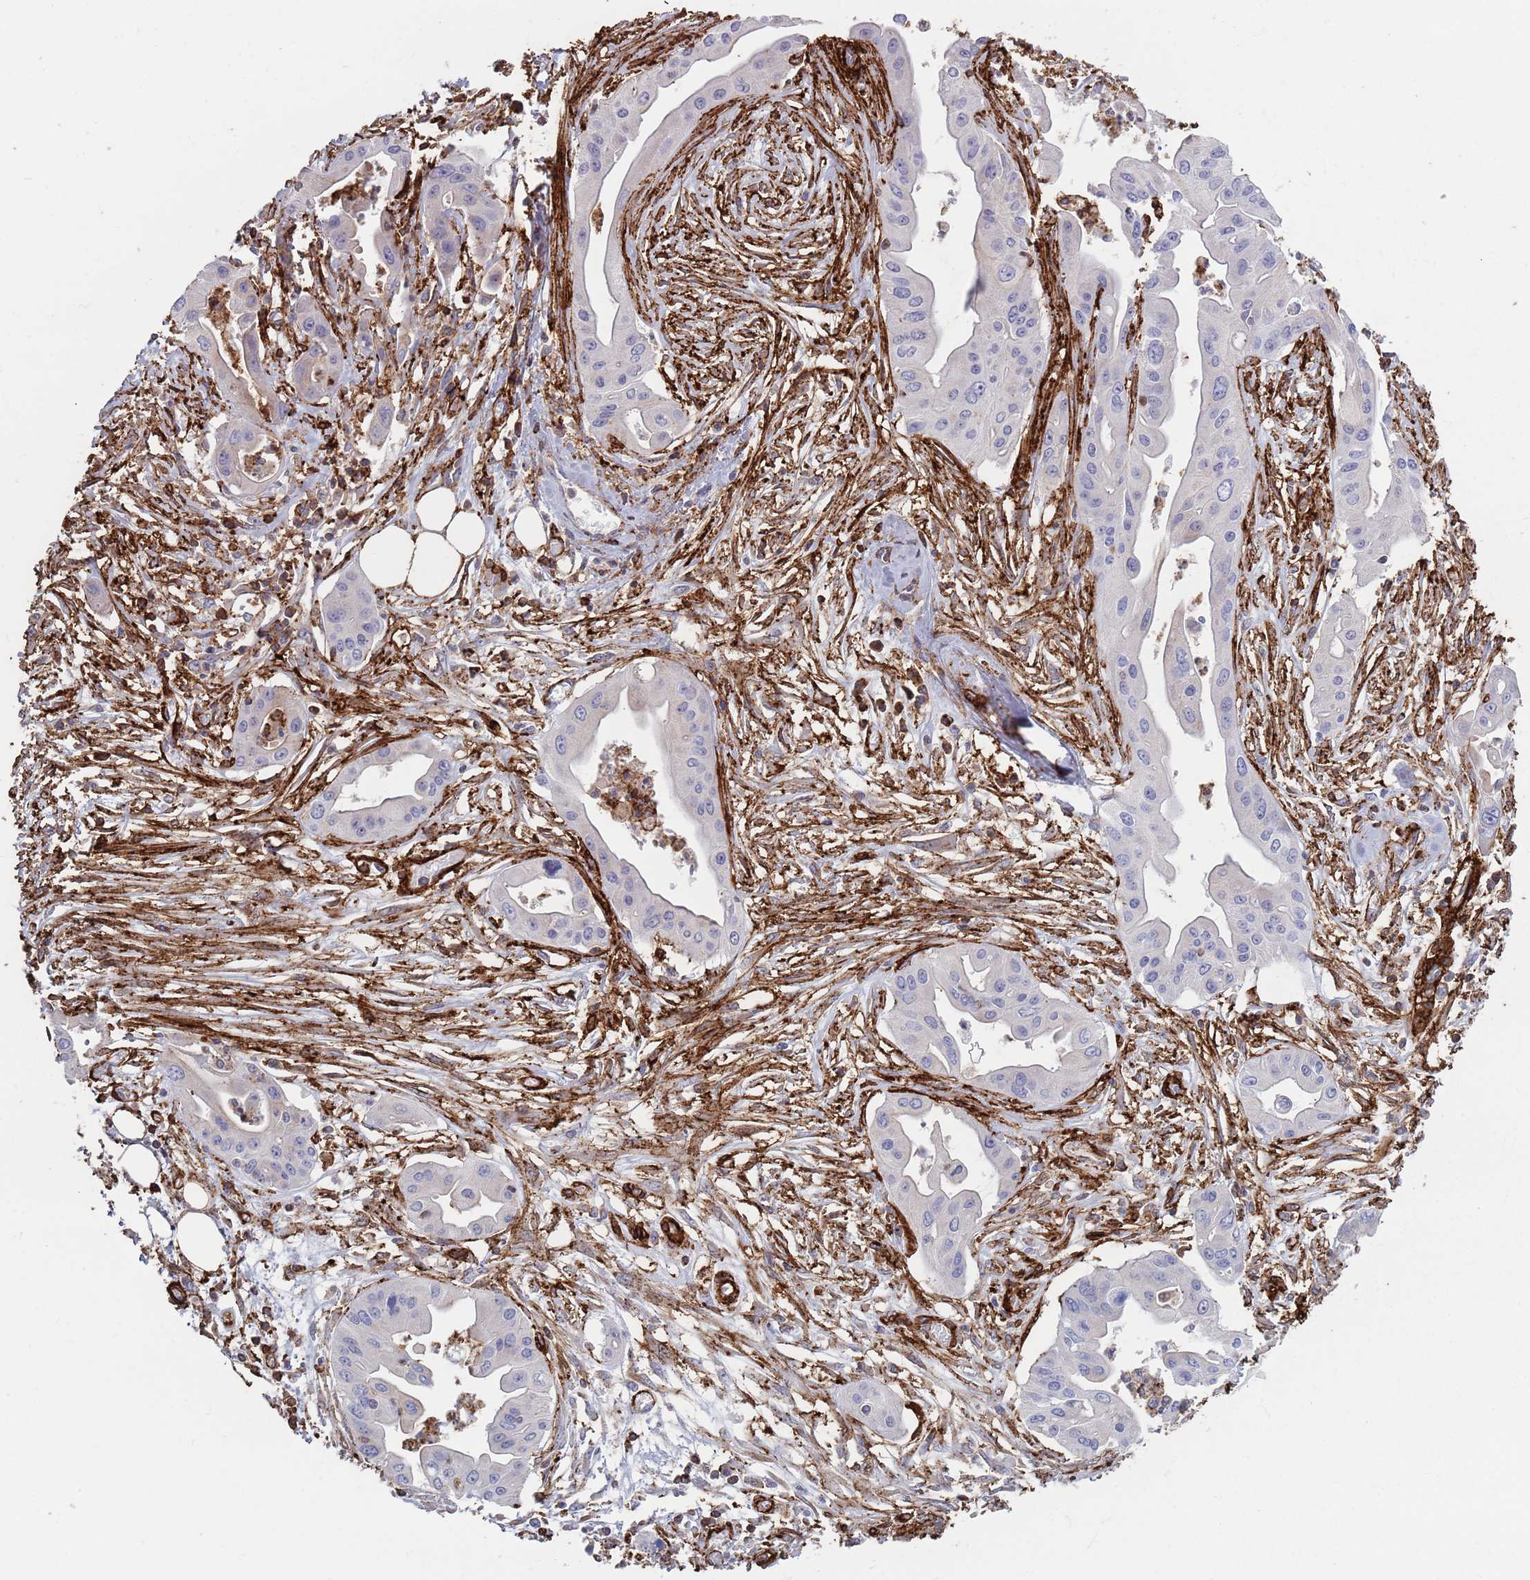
{"staining": {"intensity": "negative", "quantity": "none", "location": "none"}, "tissue": "ovarian cancer", "cell_type": "Tumor cells", "image_type": "cancer", "snomed": [{"axis": "morphology", "description": "Cystadenocarcinoma, mucinous, NOS"}, {"axis": "topography", "description": "Ovary"}], "caption": "Immunohistochemistry of human ovarian cancer displays no positivity in tumor cells. Nuclei are stained in blue.", "gene": "RNF144A", "patient": {"sex": "female", "age": 70}}